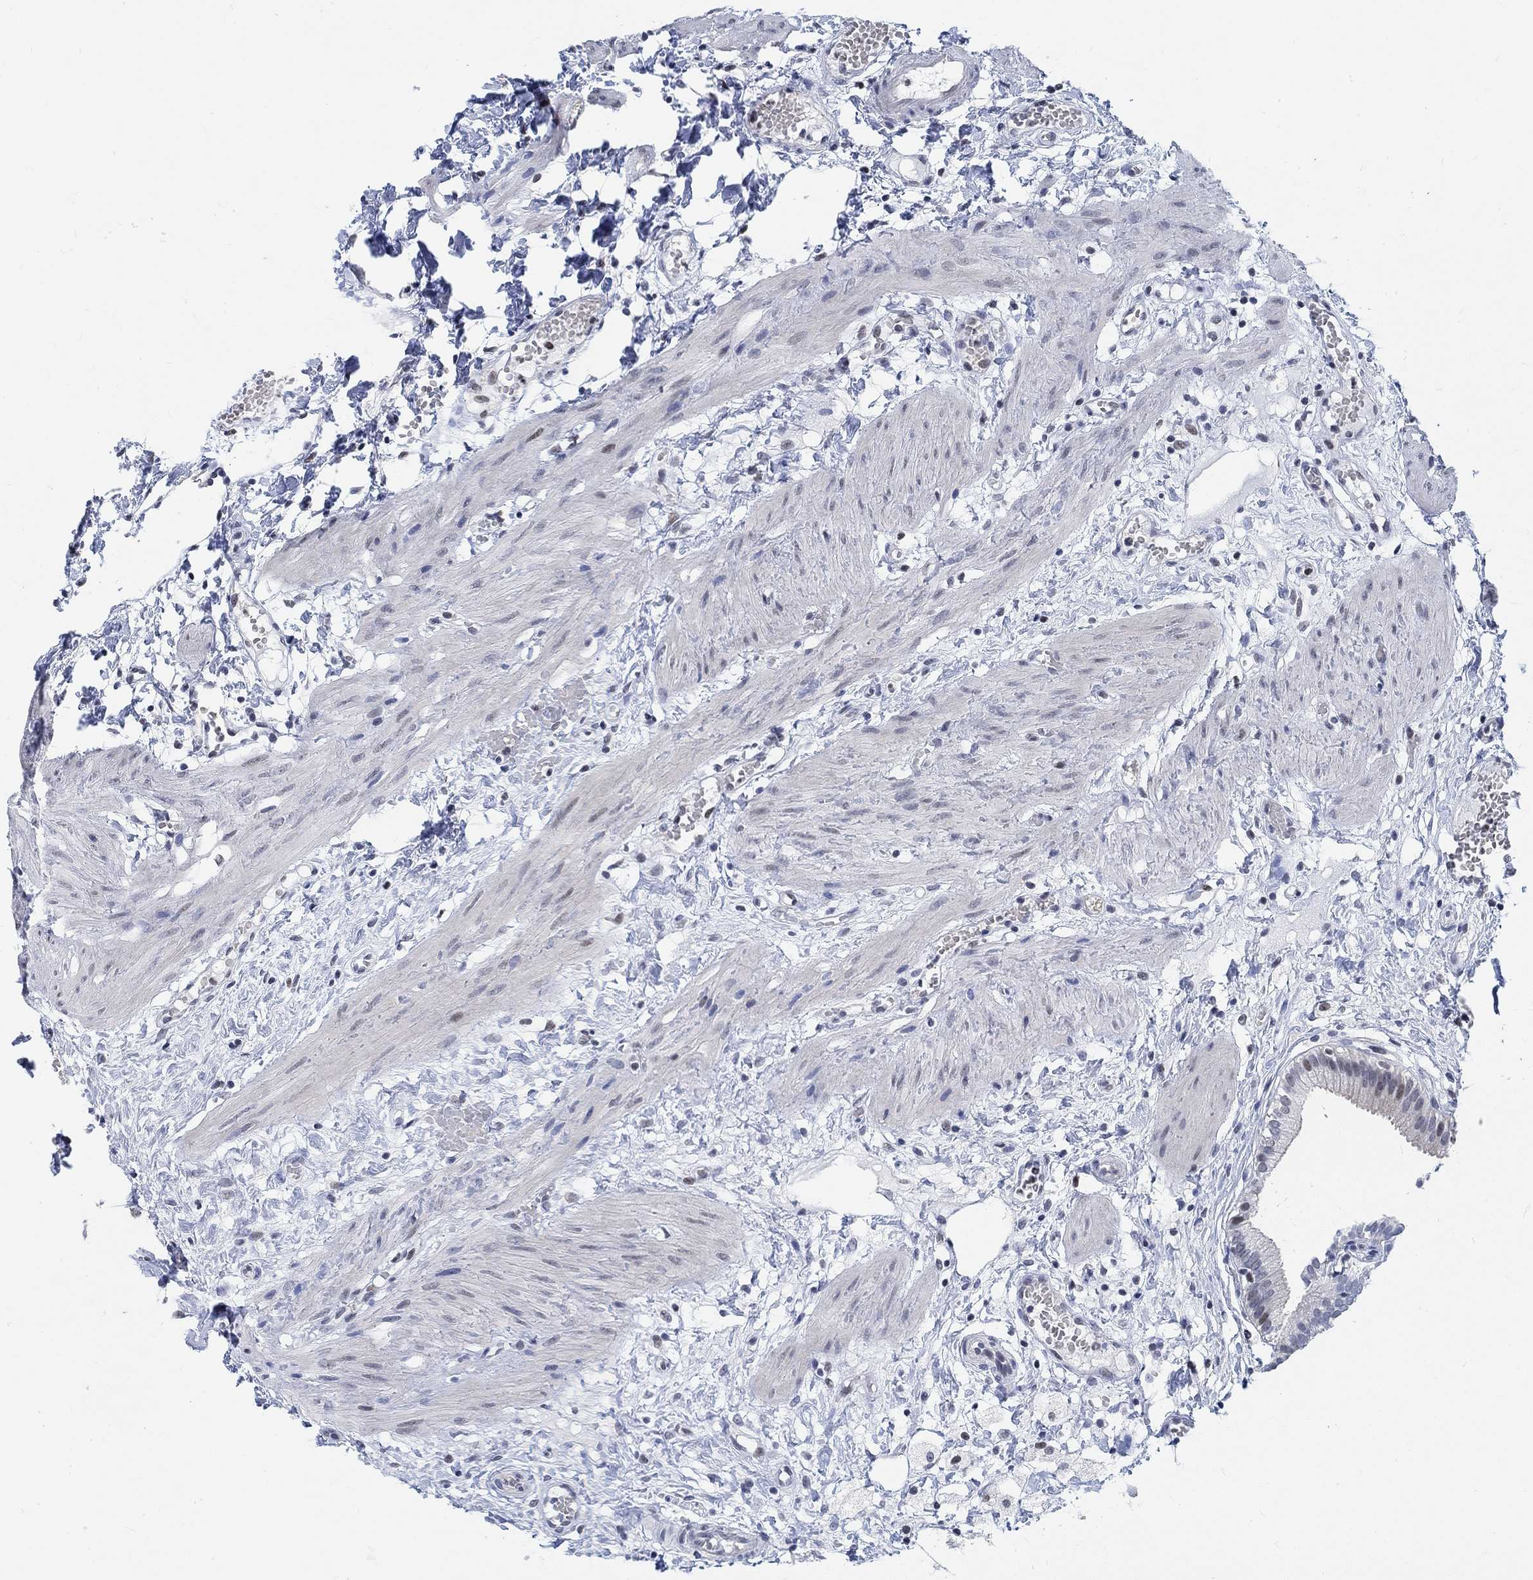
{"staining": {"intensity": "negative", "quantity": "none", "location": "none"}, "tissue": "gallbladder", "cell_type": "Glandular cells", "image_type": "normal", "snomed": [{"axis": "morphology", "description": "Normal tissue, NOS"}, {"axis": "topography", "description": "Gallbladder"}], "caption": "Immunohistochemical staining of unremarkable human gallbladder displays no significant expression in glandular cells.", "gene": "KCNH8", "patient": {"sex": "female", "age": 24}}